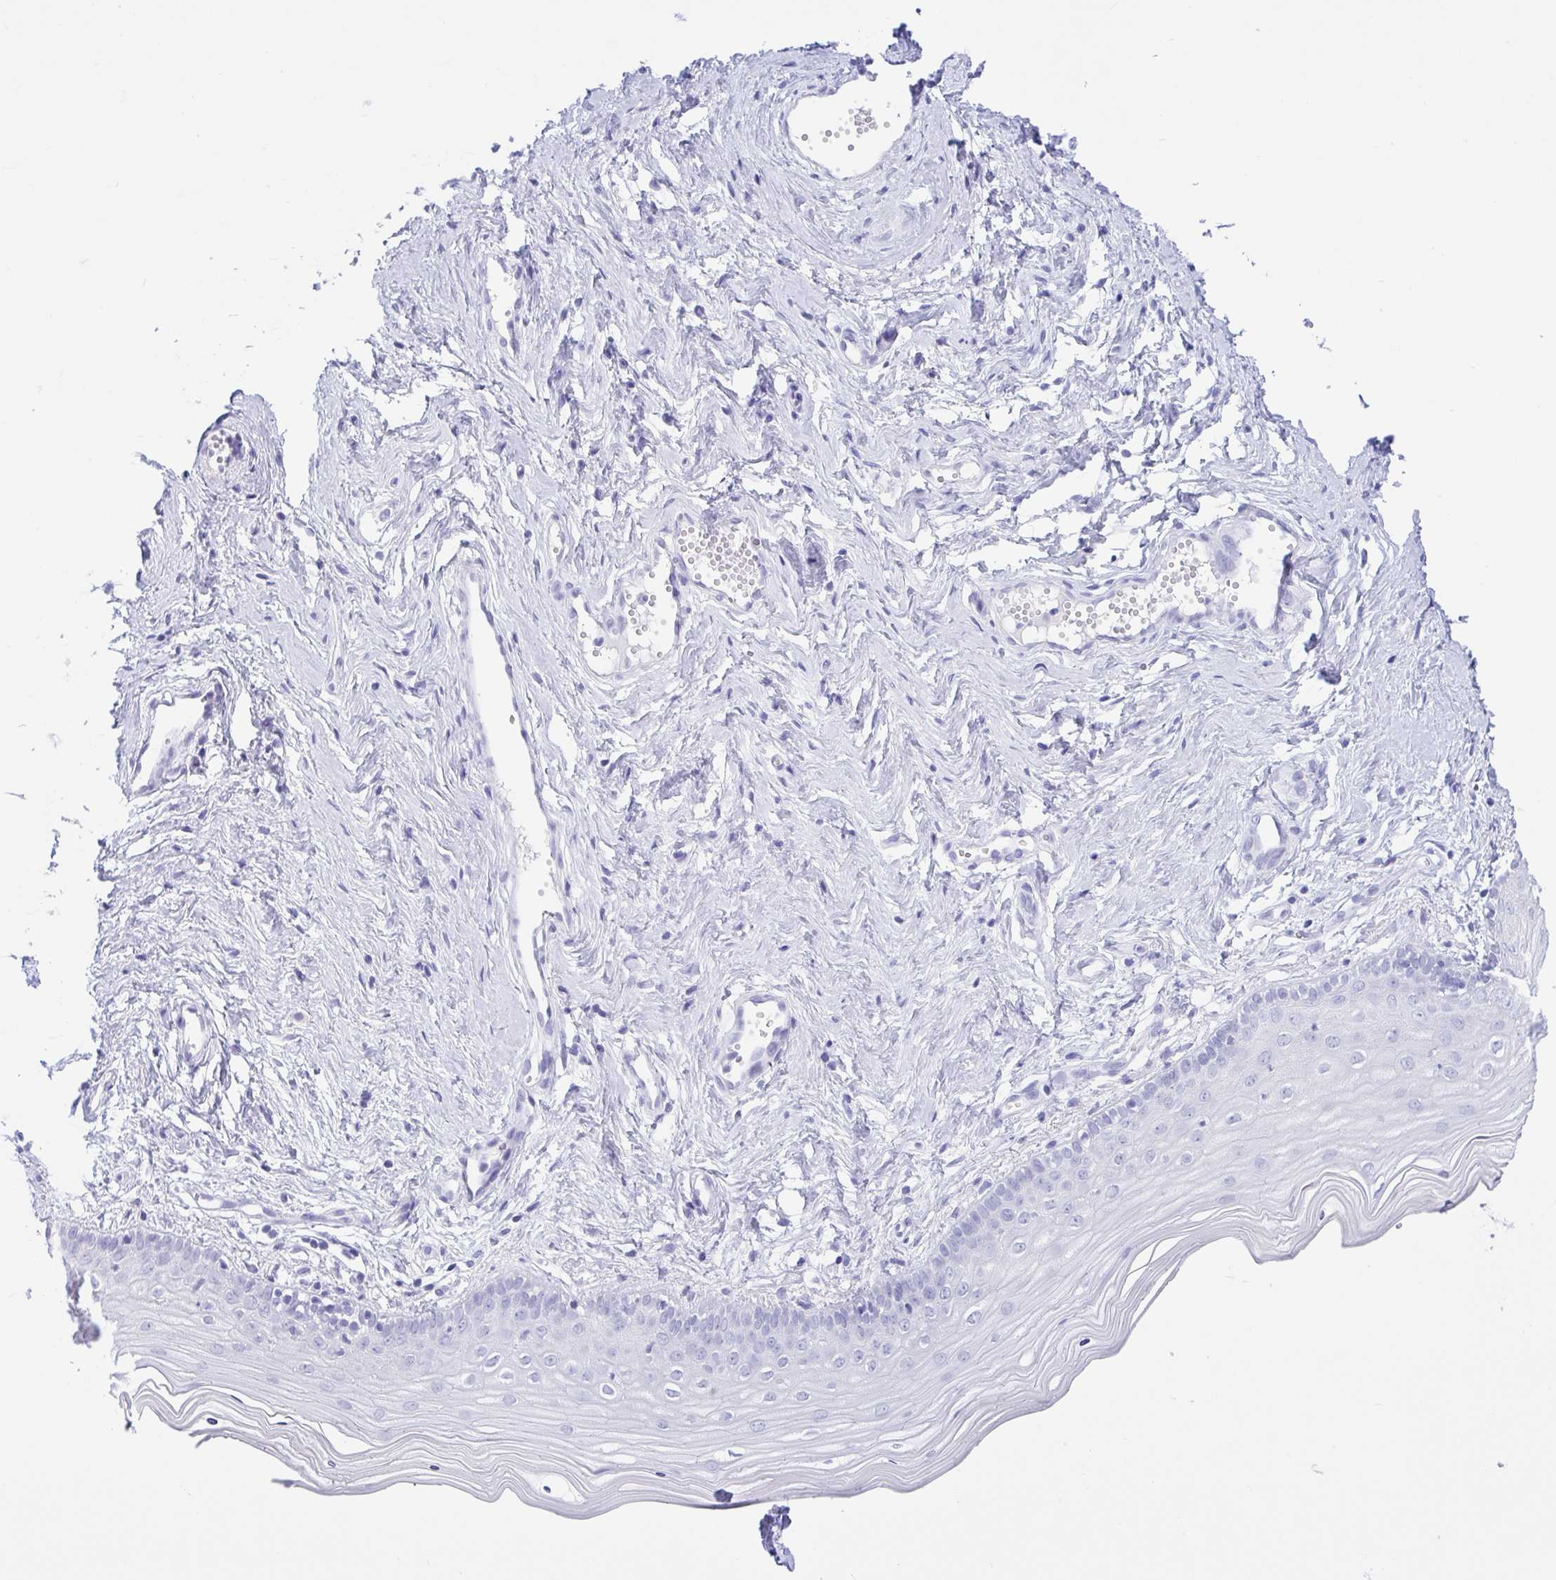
{"staining": {"intensity": "negative", "quantity": "none", "location": "none"}, "tissue": "vagina", "cell_type": "Squamous epithelial cells", "image_type": "normal", "snomed": [{"axis": "morphology", "description": "Normal tissue, NOS"}, {"axis": "topography", "description": "Vagina"}], "caption": "Unremarkable vagina was stained to show a protein in brown. There is no significant positivity in squamous epithelial cells.", "gene": "ENSG00000274792", "patient": {"sex": "female", "age": 38}}